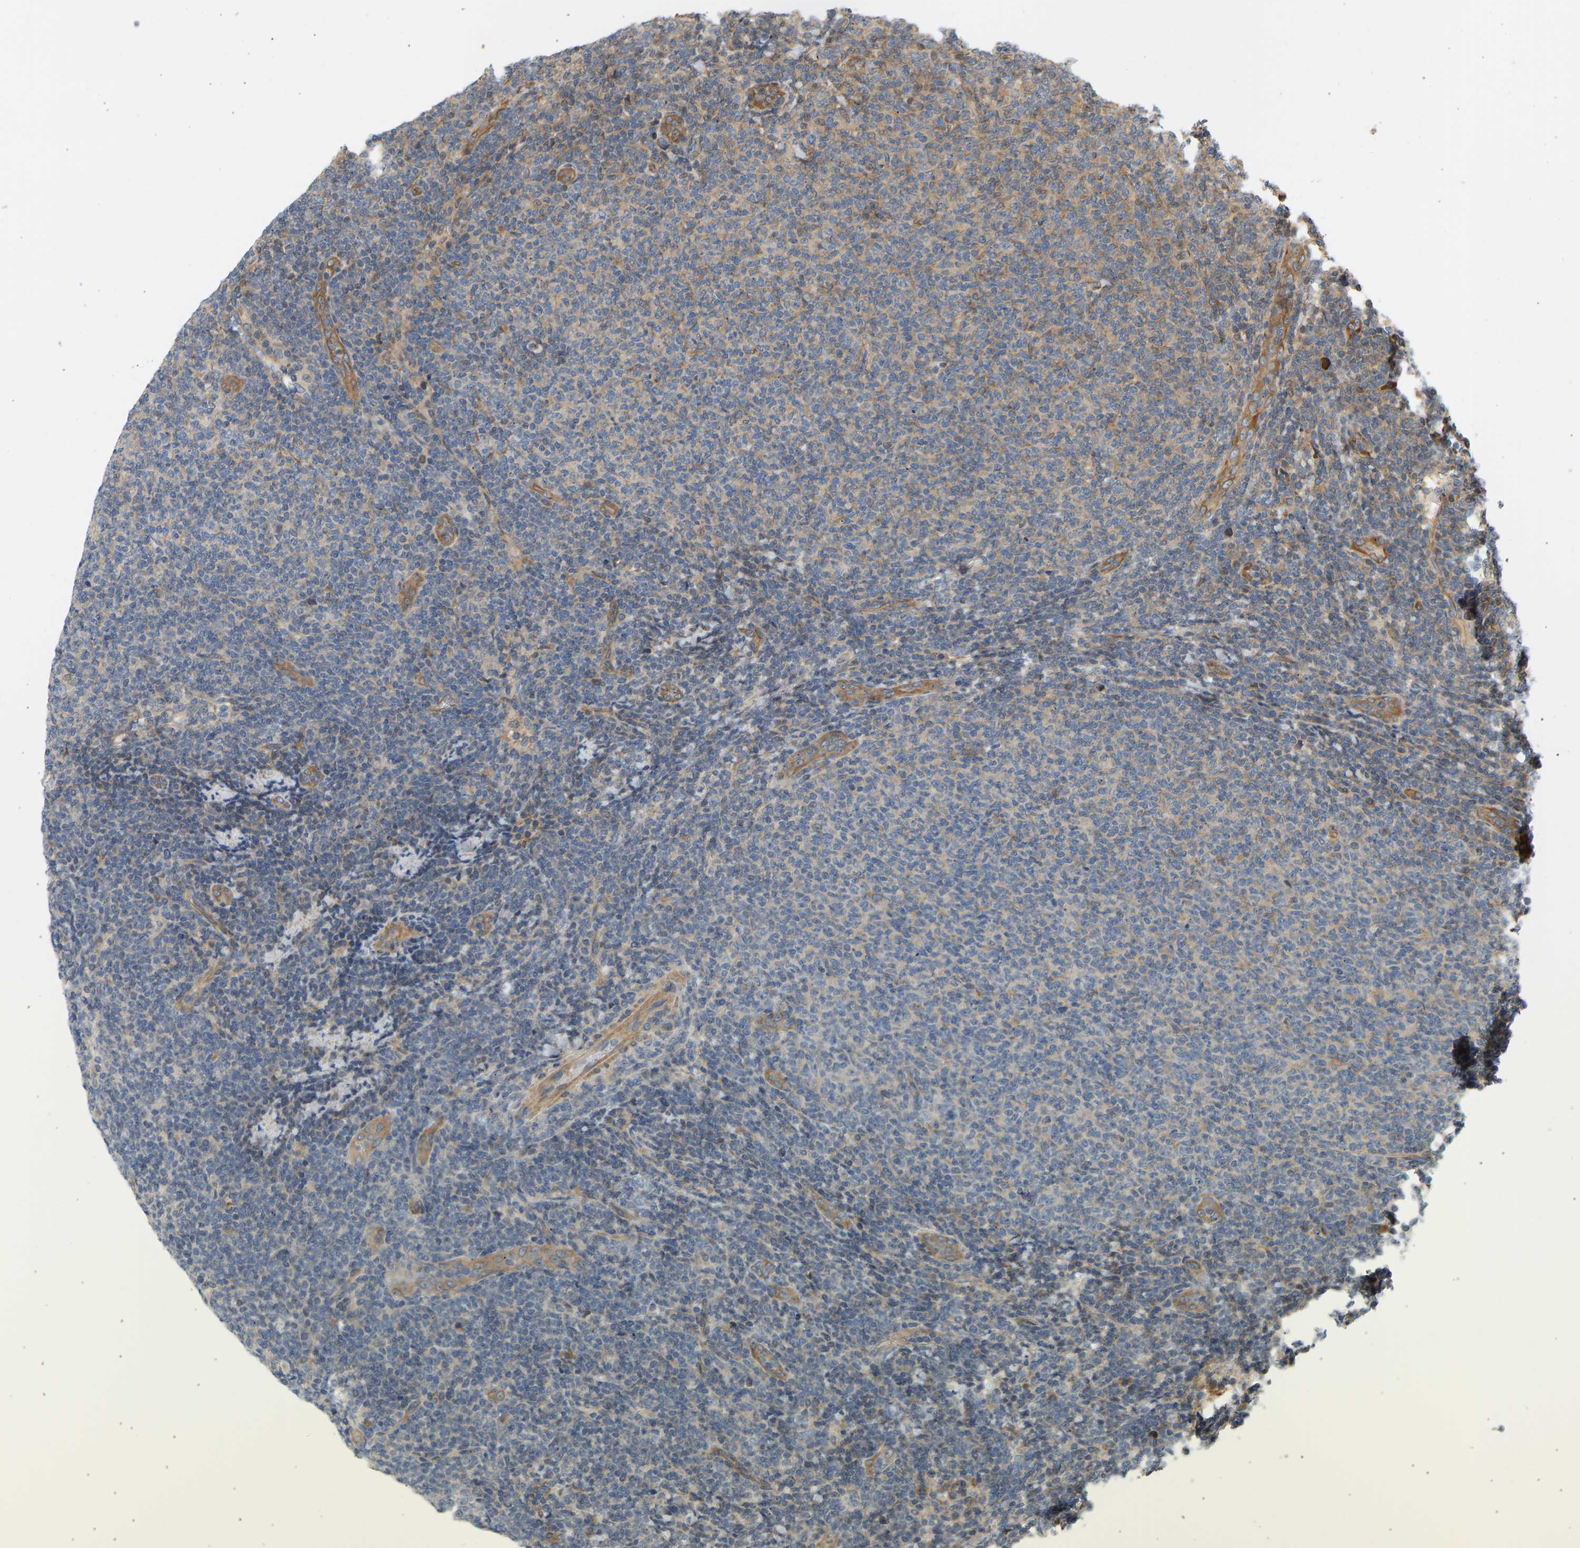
{"staining": {"intensity": "weak", "quantity": "25%-75%", "location": "cytoplasmic/membranous"}, "tissue": "lymphoma", "cell_type": "Tumor cells", "image_type": "cancer", "snomed": [{"axis": "morphology", "description": "Malignant lymphoma, non-Hodgkin's type, Low grade"}, {"axis": "topography", "description": "Lymph node"}], "caption": "Immunohistochemistry (IHC) staining of lymphoma, which displays low levels of weak cytoplasmic/membranous expression in approximately 25%-75% of tumor cells indicating weak cytoplasmic/membranous protein expression. The staining was performed using DAB (brown) for protein detection and nuclei were counterstained in hematoxylin (blue).", "gene": "CEP57", "patient": {"sex": "male", "age": 66}}